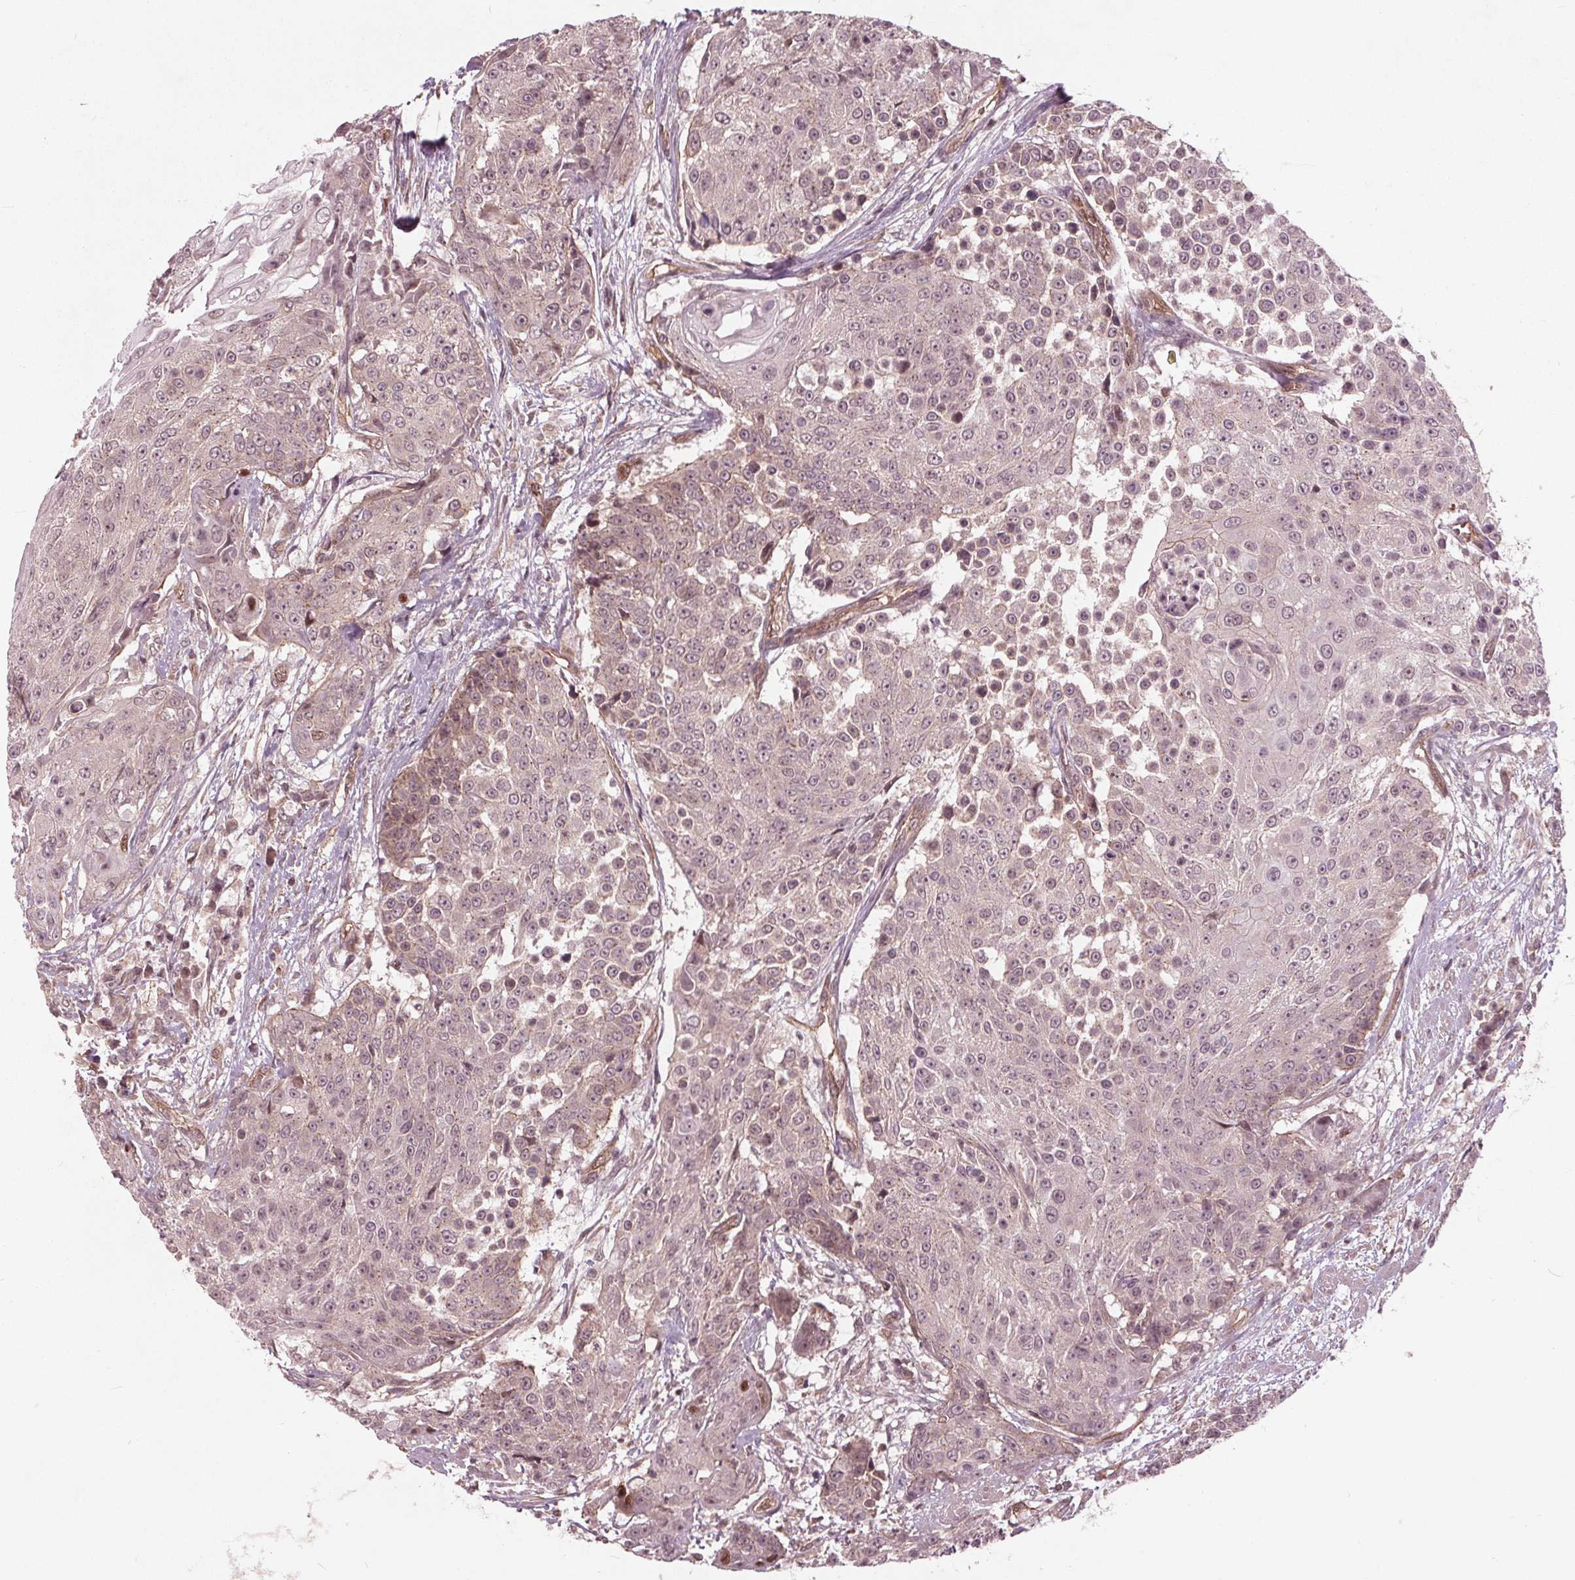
{"staining": {"intensity": "negative", "quantity": "none", "location": "none"}, "tissue": "urothelial cancer", "cell_type": "Tumor cells", "image_type": "cancer", "snomed": [{"axis": "morphology", "description": "Urothelial carcinoma, High grade"}, {"axis": "topography", "description": "Urinary bladder"}], "caption": "Immunohistochemistry of human high-grade urothelial carcinoma shows no staining in tumor cells.", "gene": "BTBD1", "patient": {"sex": "female", "age": 63}}